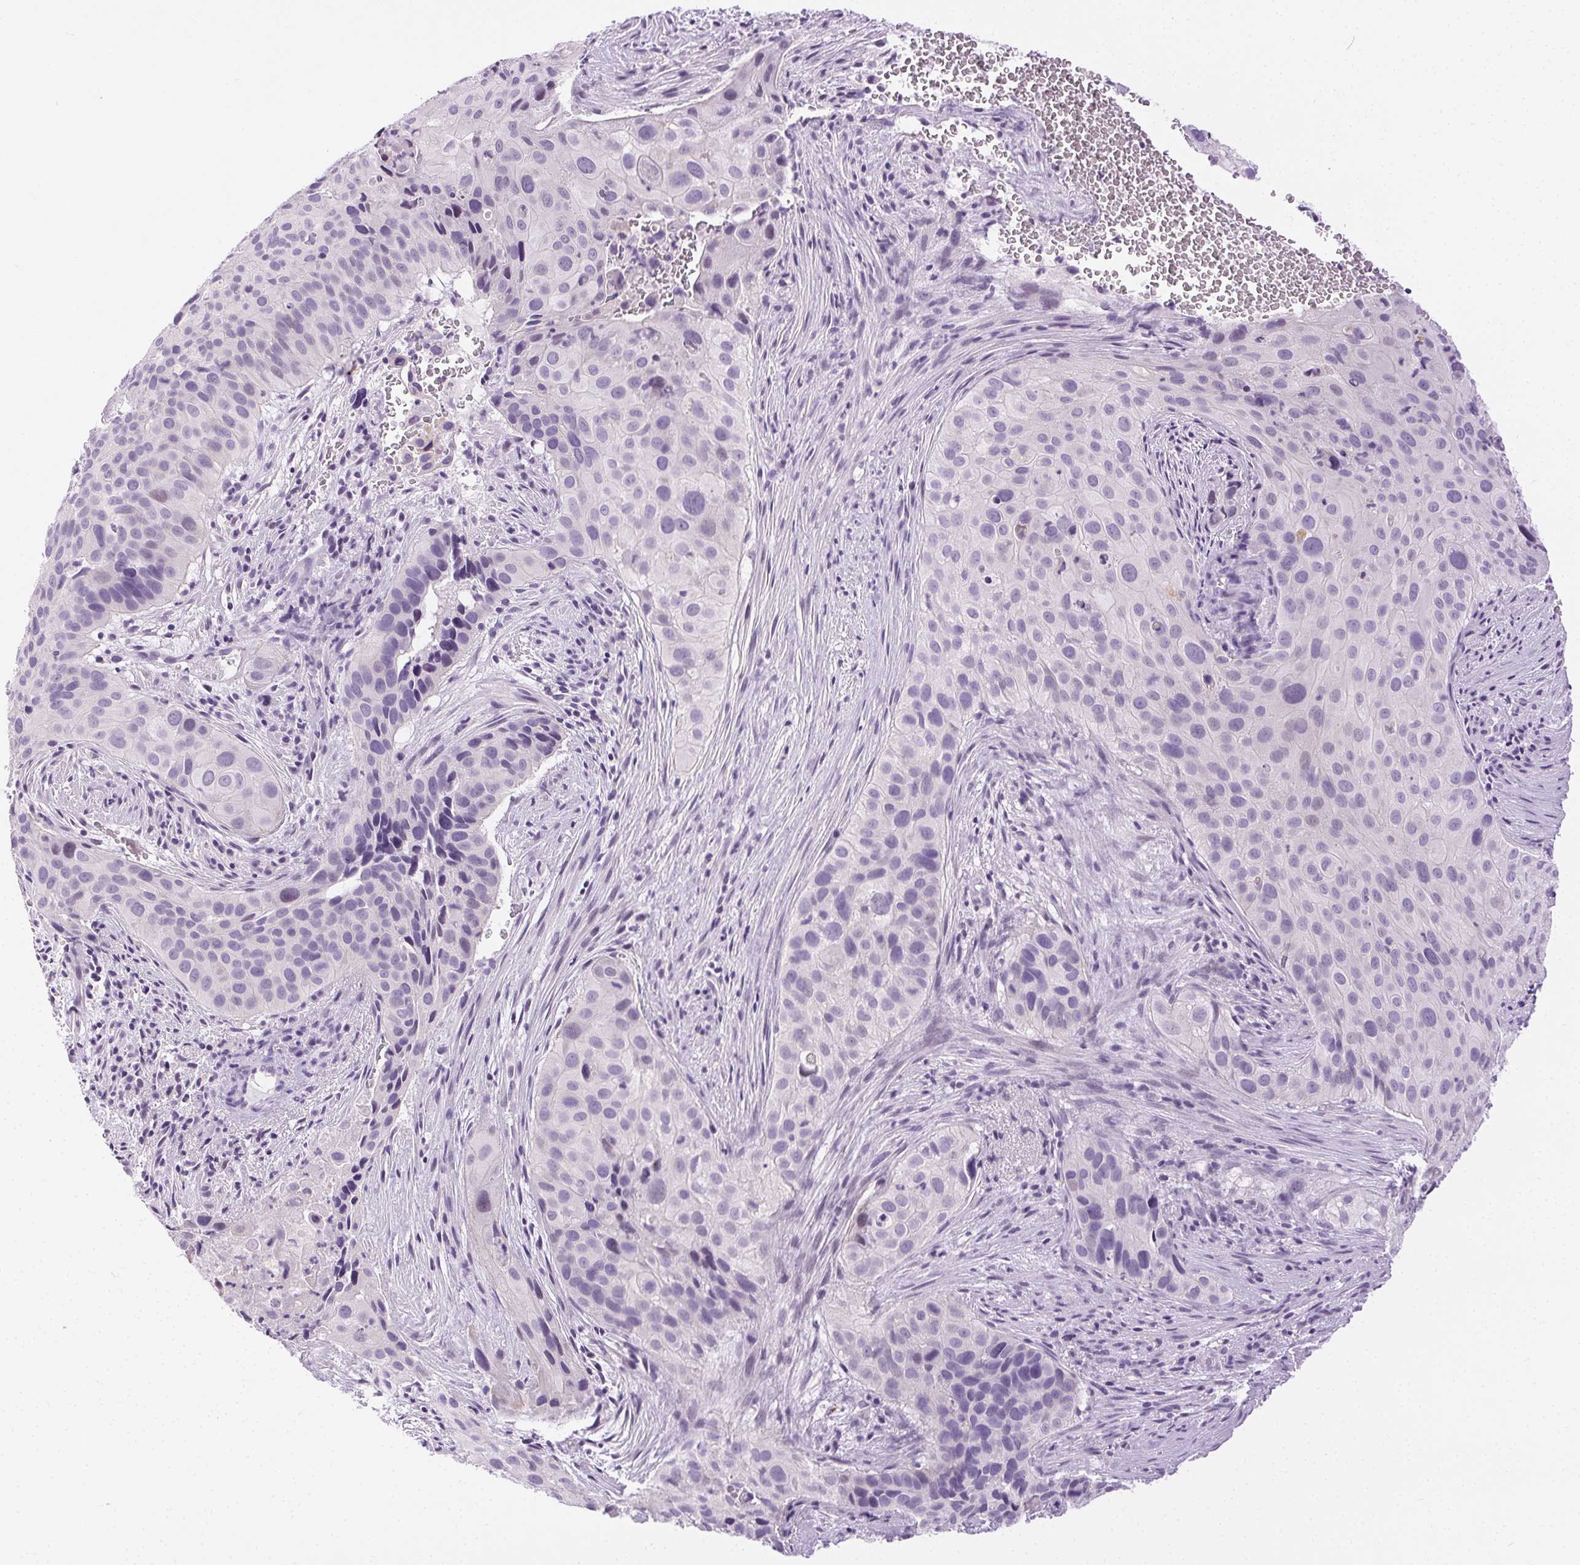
{"staining": {"intensity": "negative", "quantity": "none", "location": "none"}, "tissue": "cervical cancer", "cell_type": "Tumor cells", "image_type": "cancer", "snomed": [{"axis": "morphology", "description": "Squamous cell carcinoma, NOS"}, {"axis": "topography", "description": "Cervix"}], "caption": "Immunohistochemistry (IHC) of cervical squamous cell carcinoma exhibits no staining in tumor cells. Nuclei are stained in blue.", "gene": "C20orf85", "patient": {"sex": "female", "age": 38}}